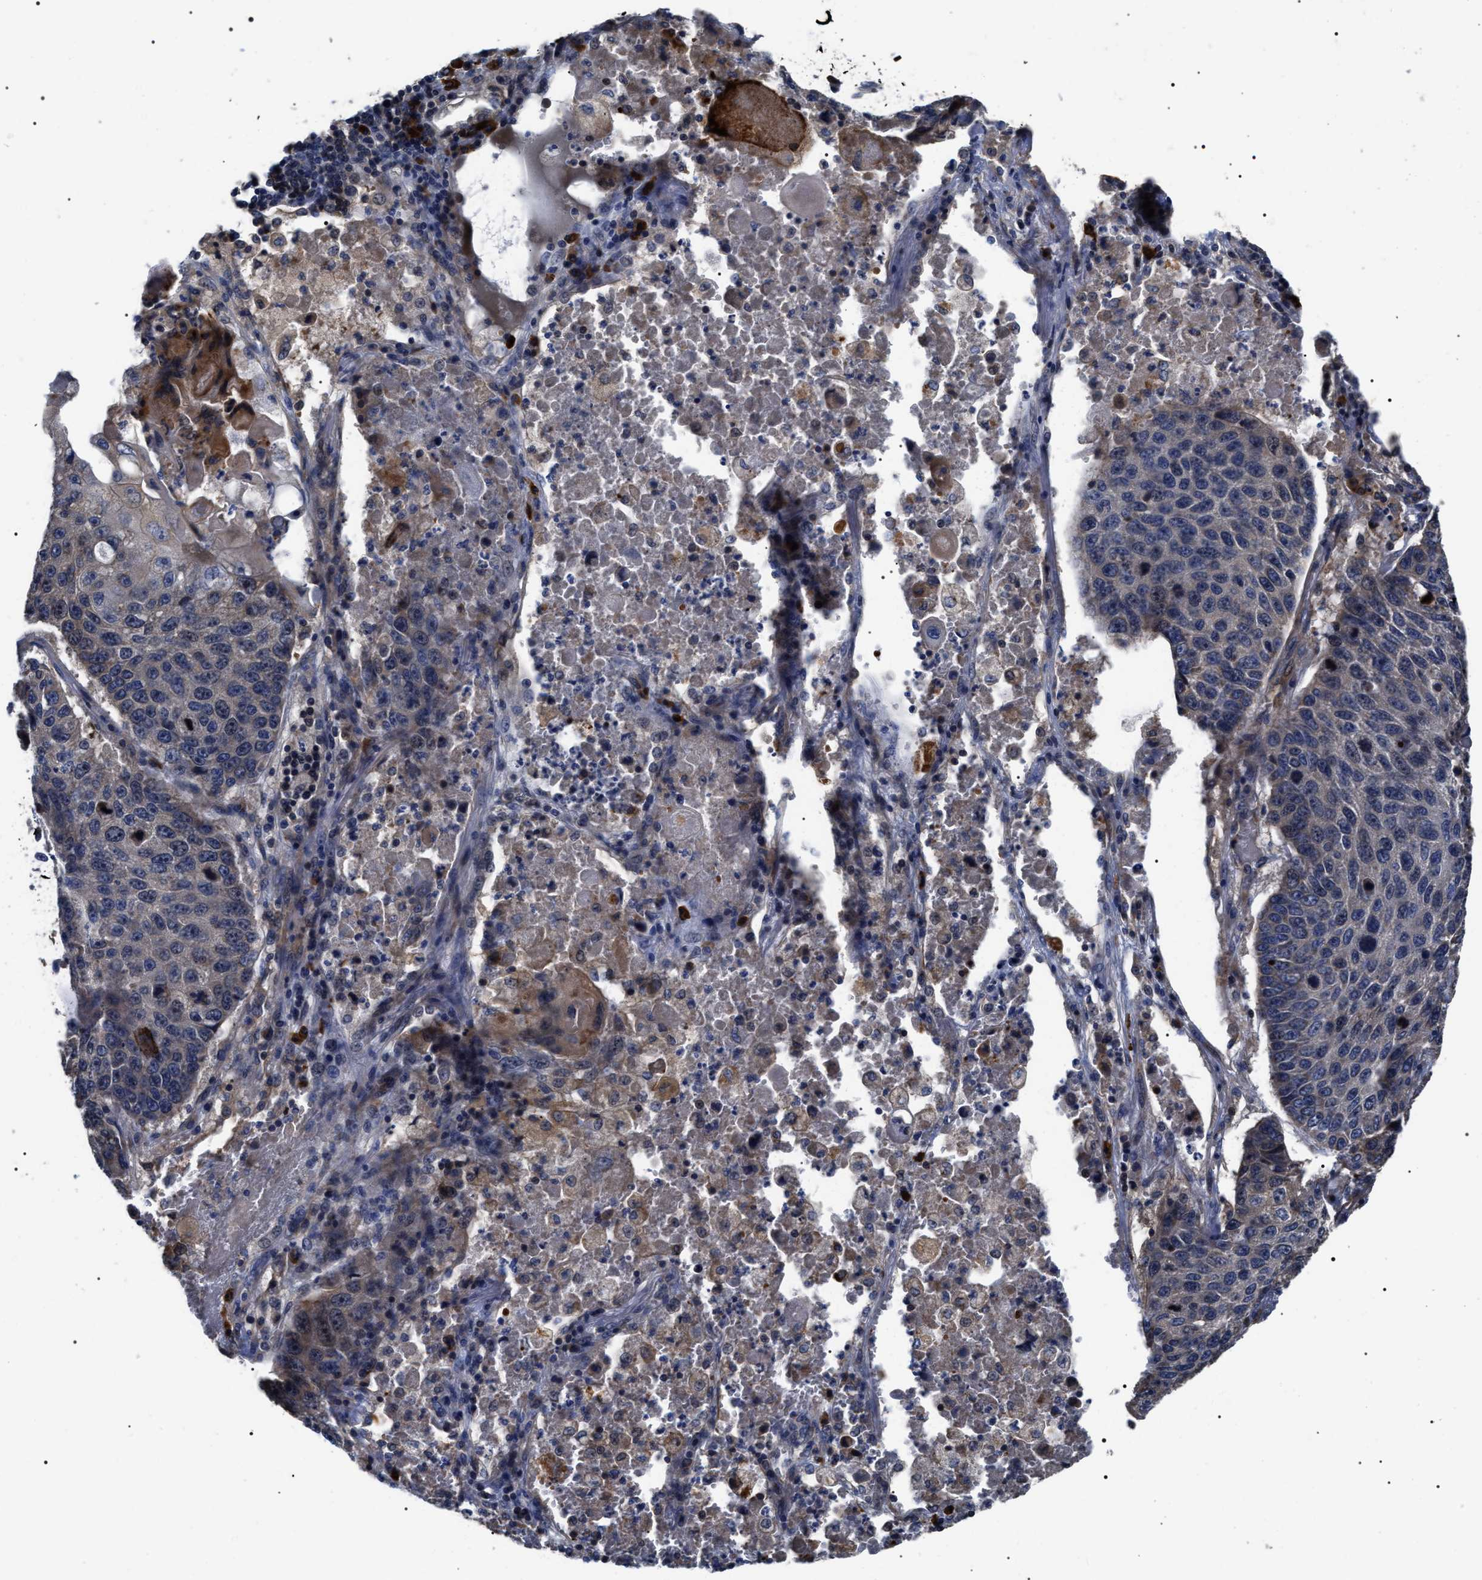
{"staining": {"intensity": "negative", "quantity": "none", "location": "none"}, "tissue": "lung cancer", "cell_type": "Tumor cells", "image_type": "cancer", "snomed": [{"axis": "morphology", "description": "Squamous cell carcinoma, NOS"}, {"axis": "topography", "description": "Lung"}], "caption": "A high-resolution histopathology image shows IHC staining of lung cancer (squamous cell carcinoma), which exhibits no significant expression in tumor cells. (DAB (3,3'-diaminobenzidine) IHC, high magnification).", "gene": "MIS18A", "patient": {"sex": "male", "age": 61}}